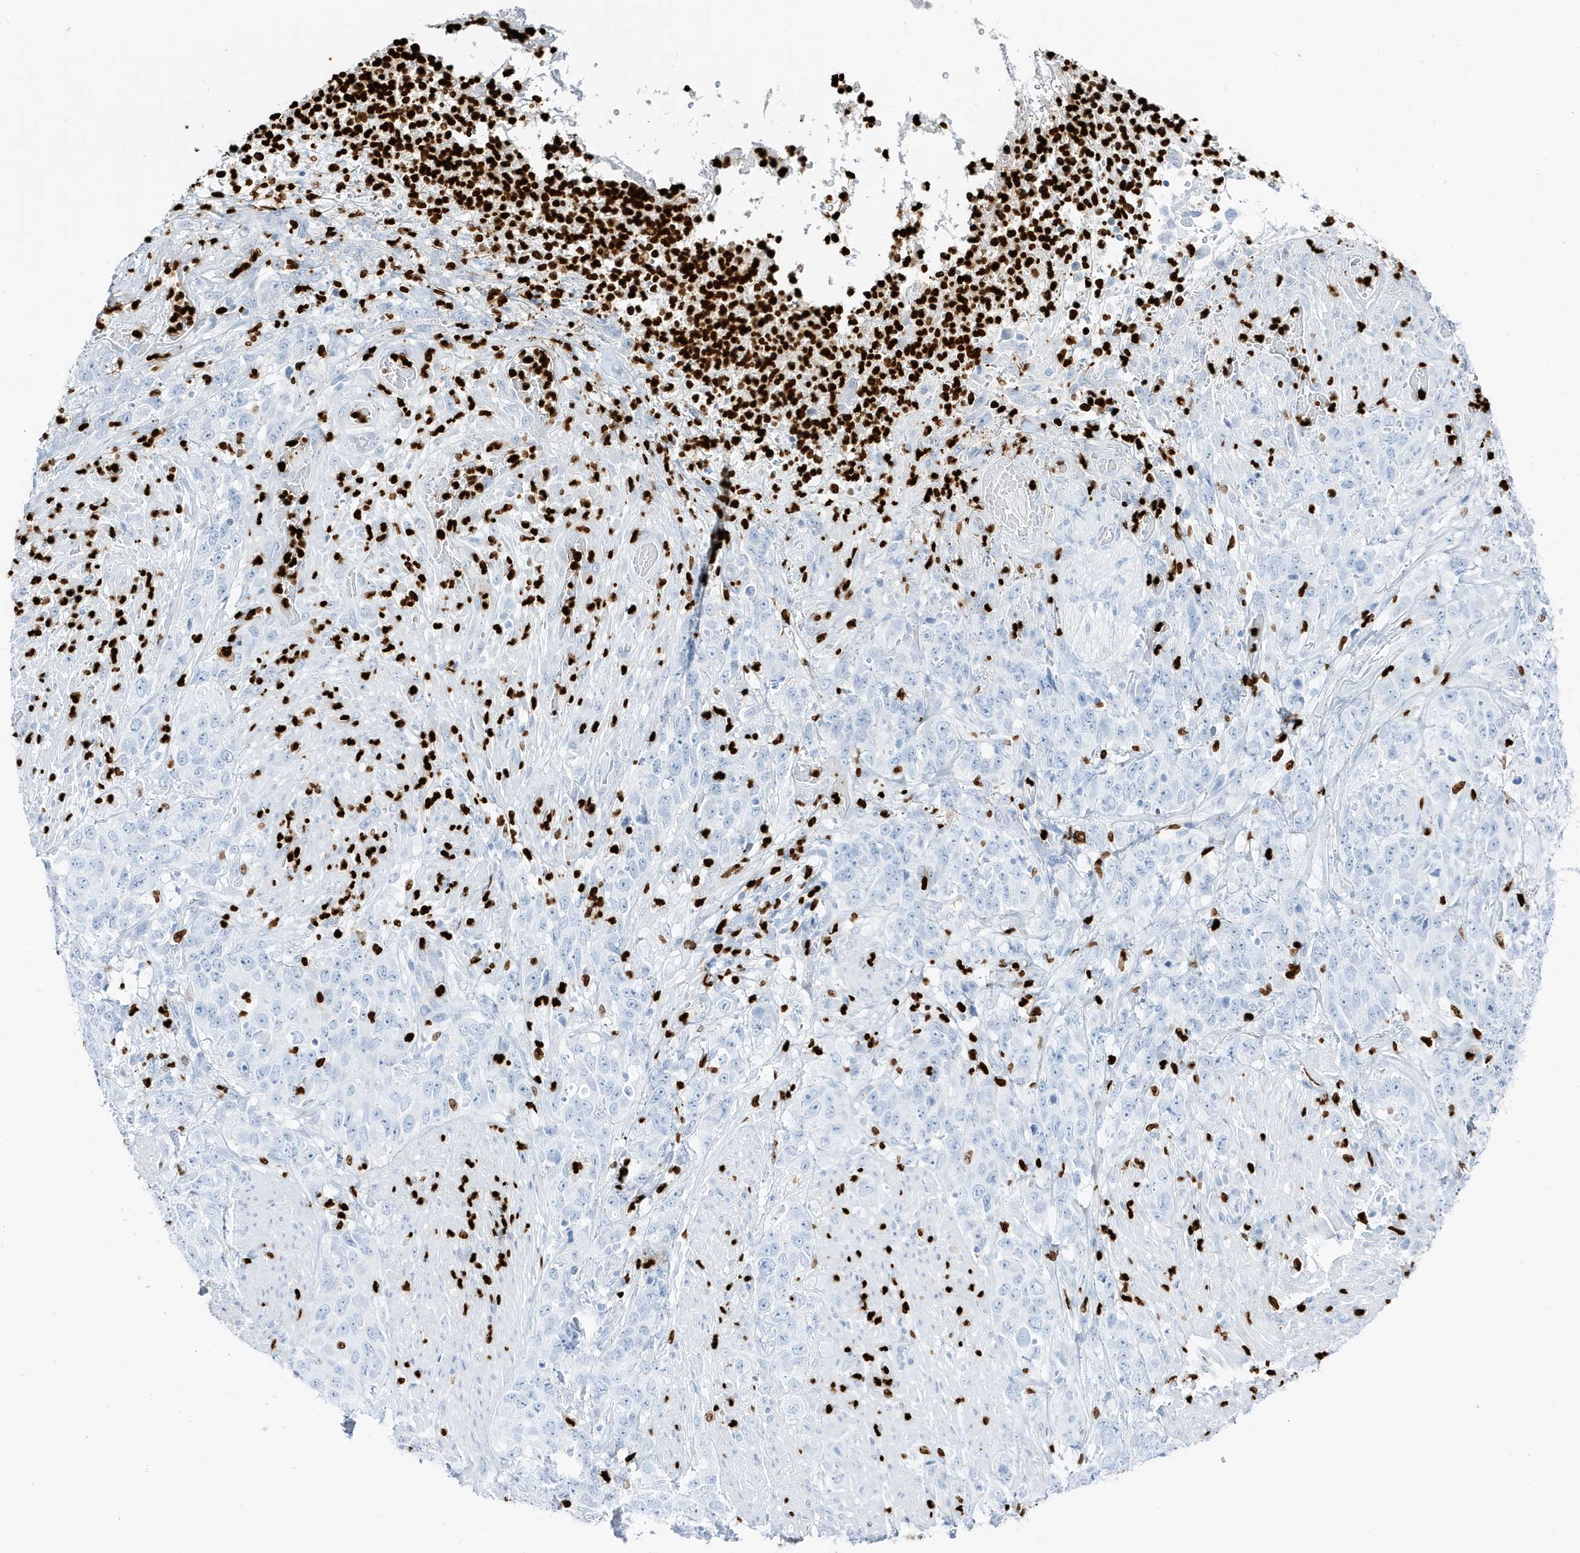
{"staining": {"intensity": "negative", "quantity": "none", "location": "none"}, "tissue": "stomach cancer", "cell_type": "Tumor cells", "image_type": "cancer", "snomed": [{"axis": "morphology", "description": "Adenocarcinoma, NOS"}, {"axis": "topography", "description": "Stomach"}], "caption": "Tumor cells are negative for brown protein staining in stomach cancer.", "gene": "MNDA", "patient": {"sex": "male", "age": 48}}